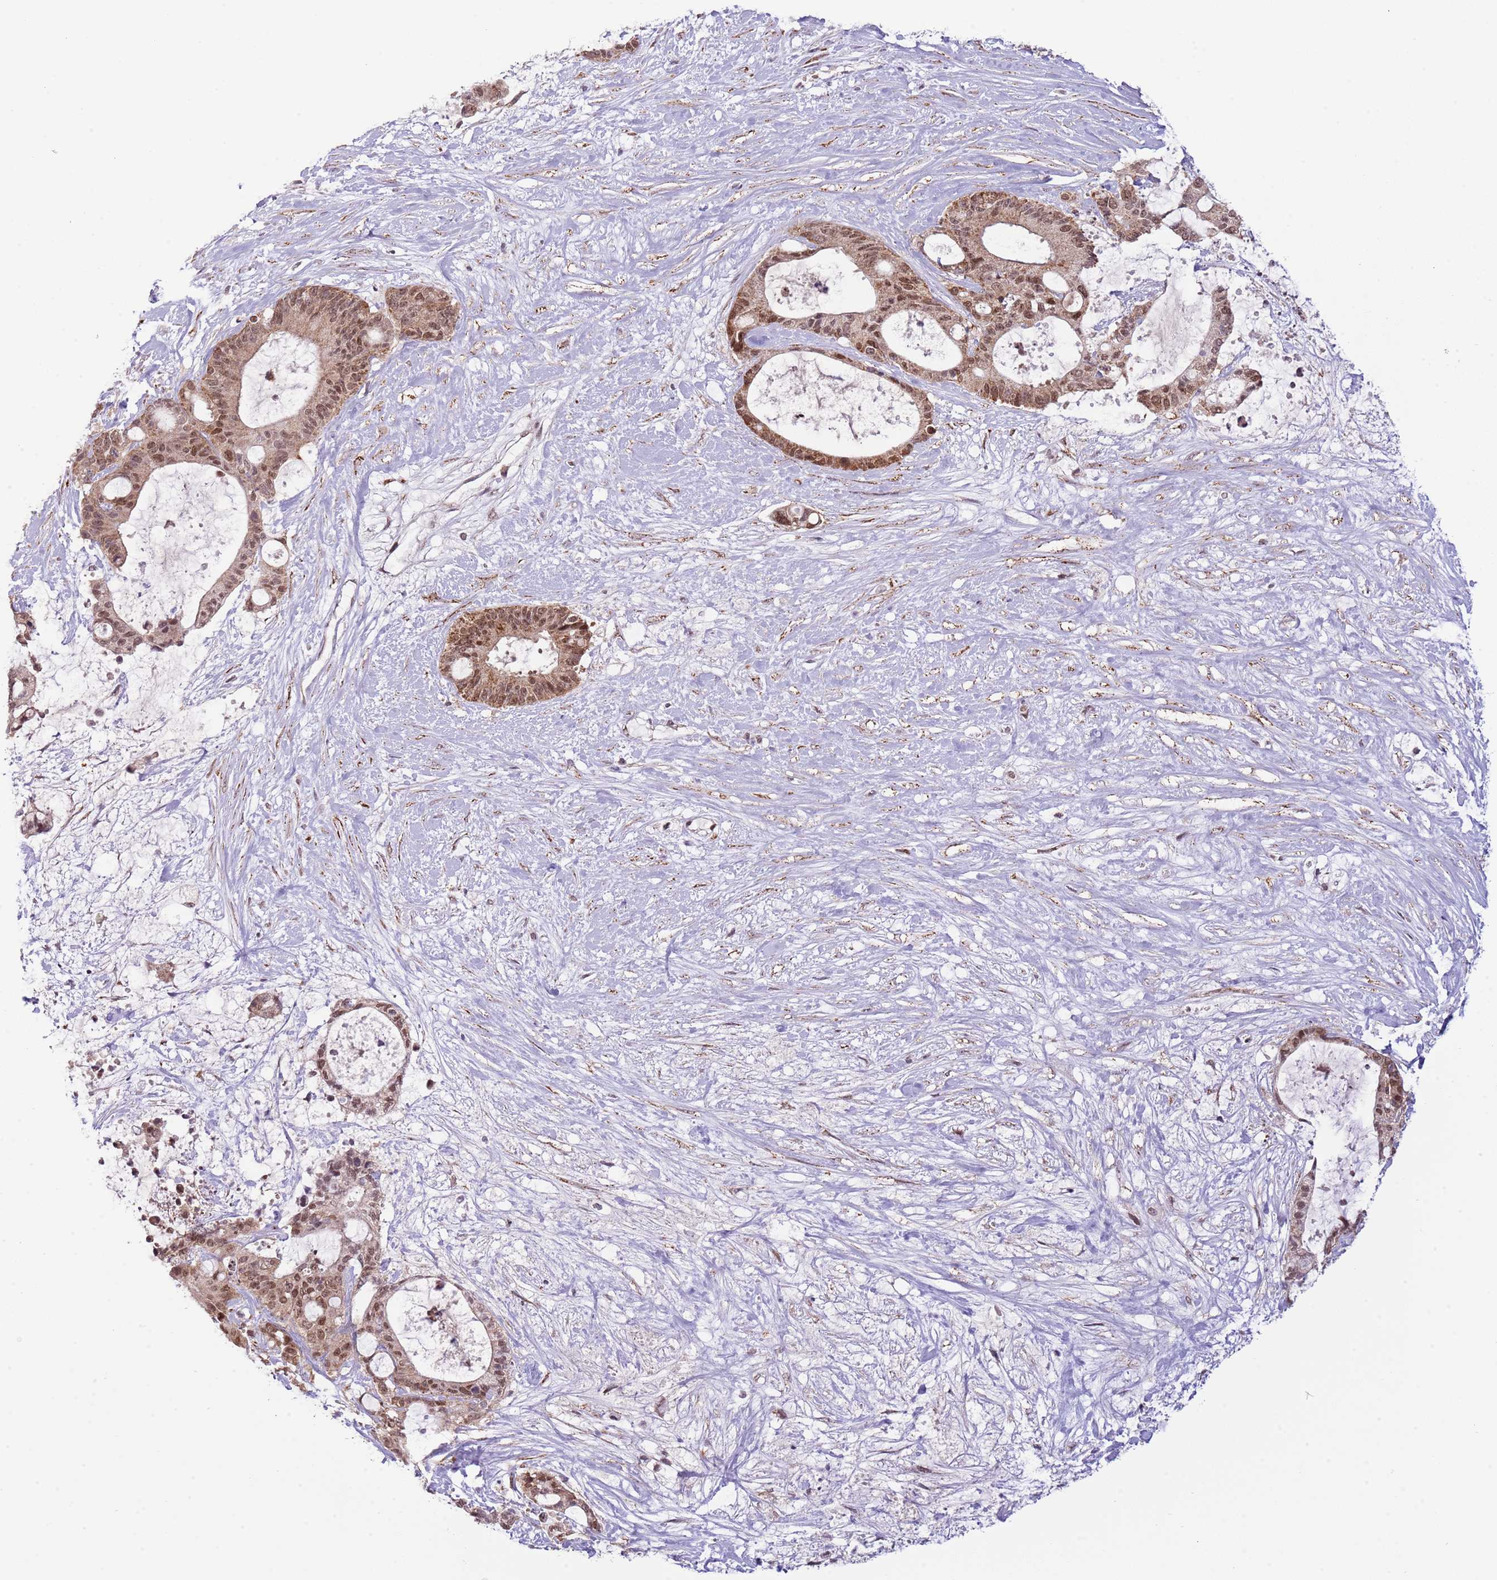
{"staining": {"intensity": "moderate", "quantity": ">75%", "location": "cytoplasmic/membranous,nuclear"}, "tissue": "liver cancer", "cell_type": "Tumor cells", "image_type": "cancer", "snomed": [{"axis": "morphology", "description": "Normal tissue, NOS"}, {"axis": "morphology", "description": "Cholangiocarcinoma"}, {"axis": "topography", "description": "Liver"}, {"axis": "topography", "description": "Peripheral nerve tissue"}], "caption": "Tumor cells reveal medium levels of moderate cytoplasmic/membranous and nuclear expression in approximately >75% of cells in human liver cancer (cholangiocarcinoma).", "gene": "CHD1", "patient": {"sex": "female", "age": 73}}